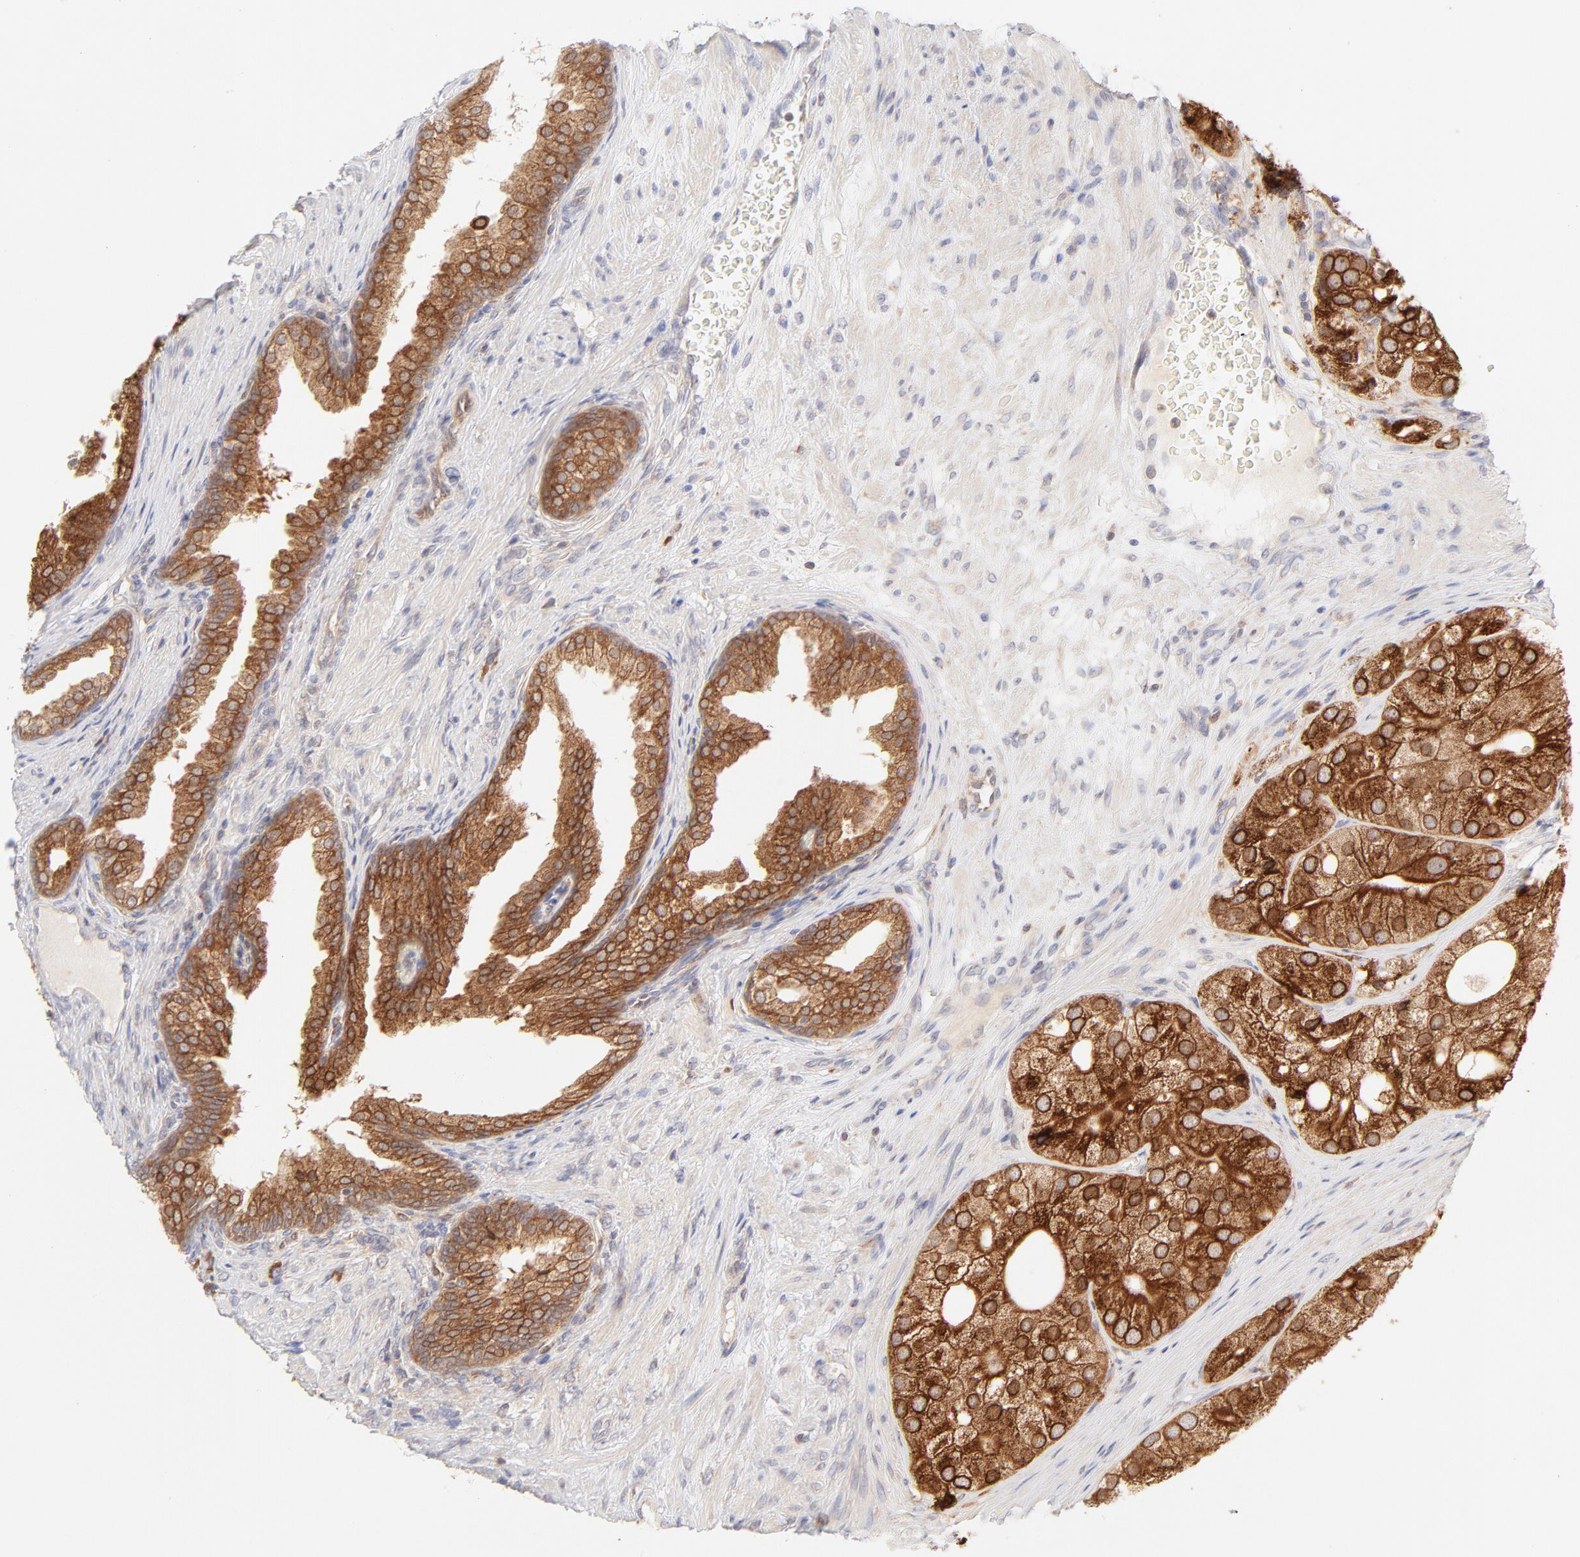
{"staining": {"intensity": "strong", "quantity": ">75%", "location": "cytoplasmic/membranous"}, "tissue": "prostate cancer", "cell_type": "Tumor cells", "image_type": "cancer", "snomed": [{"axis": "morphology", "description": "Adenocarcinoma, Low grade"}, {"axis": "topography", "description": "Prostate"}], "caption": "An image showing strong cytoplasmic/membranous staining in about >75% of tumor cells in low-grade adenocarcinoma (prostate), as visualized by brown immunohistochemical staining.", "gene": "RPS6KA1", "patient": {"sex": "male", "age": 69}}